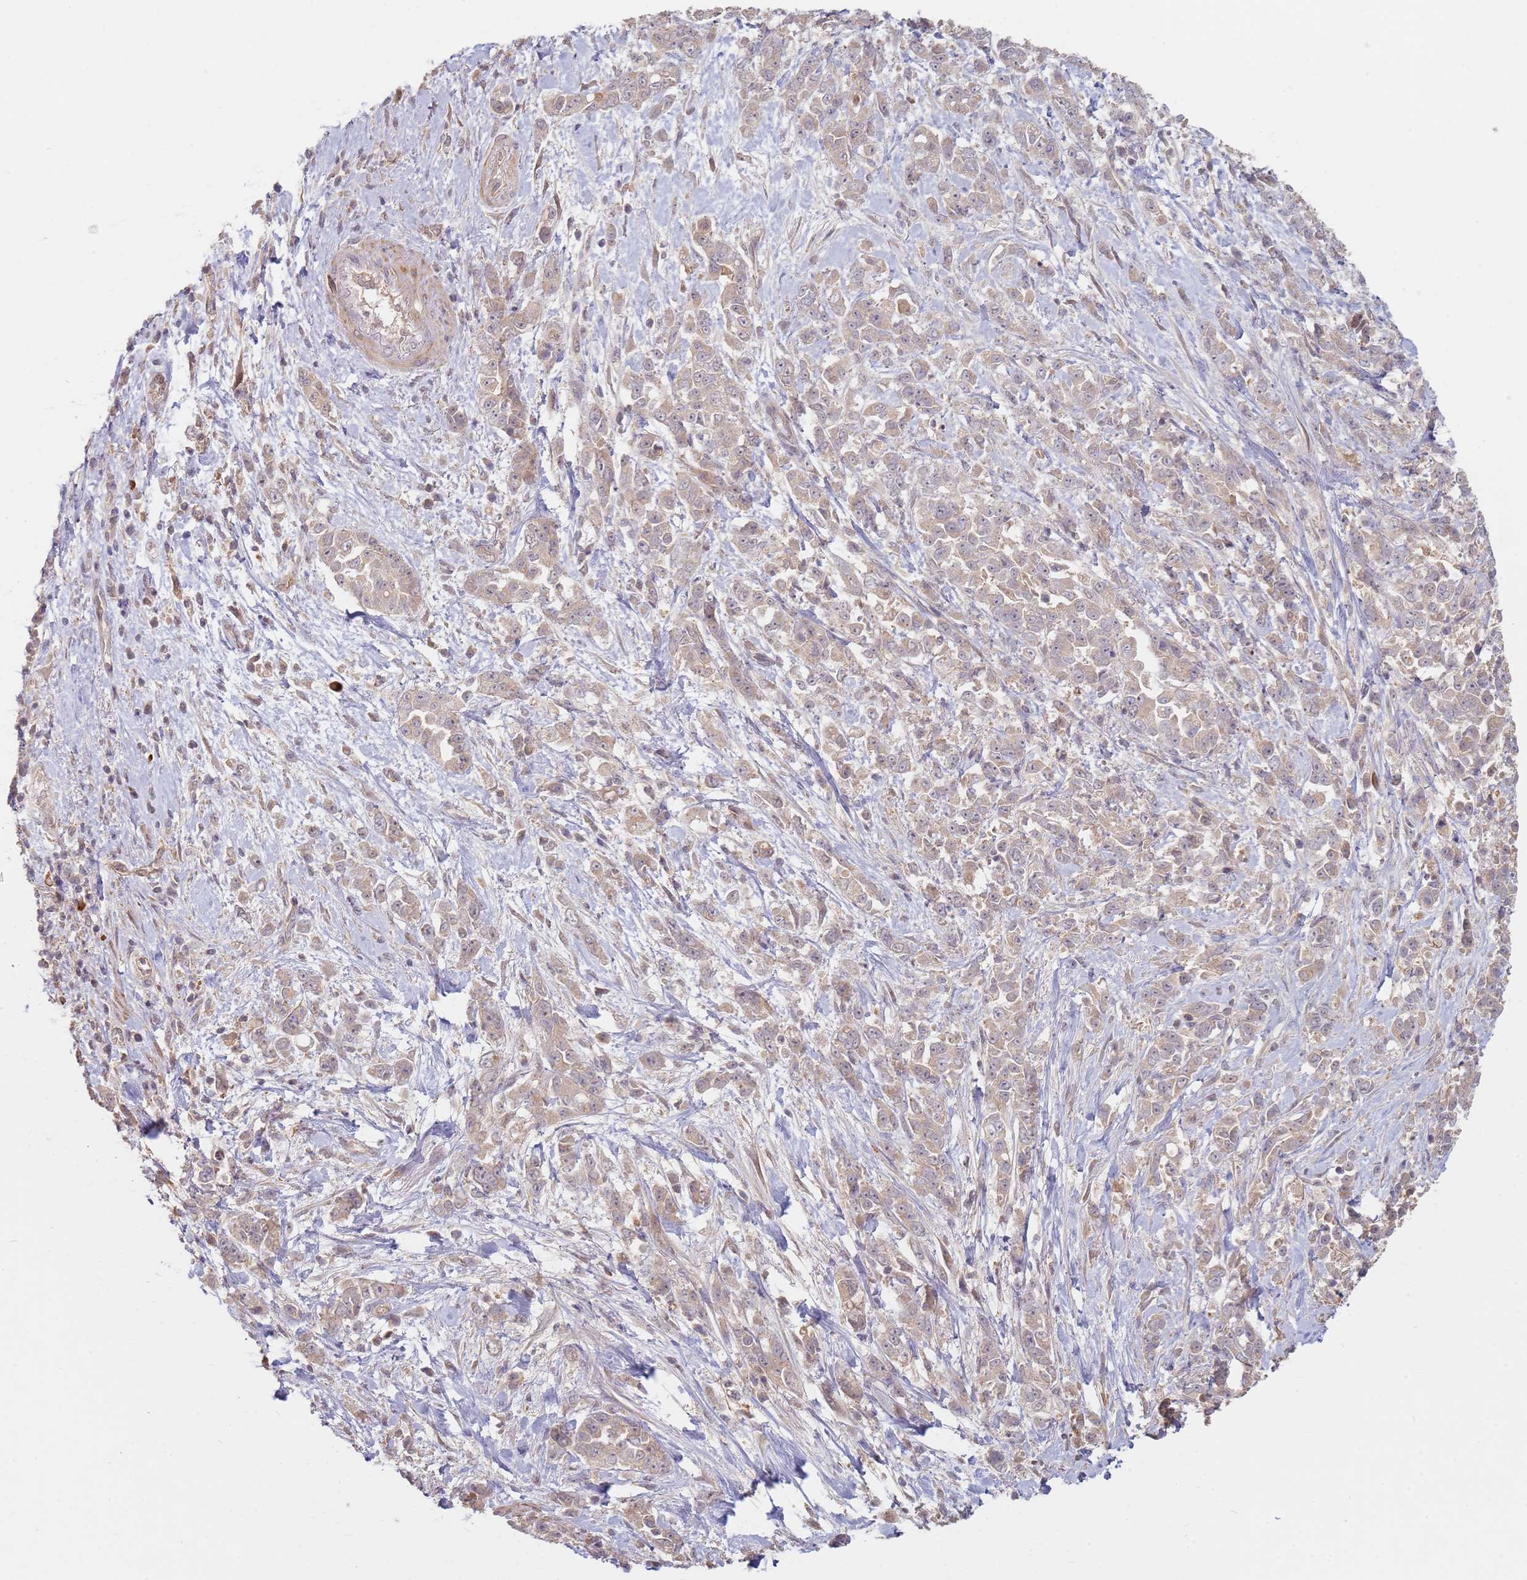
{"staining": {"intensity": "weak", "quantity": "25%-75%", "location": "cytoplasmic/membranous"}, "tissue": "pancreatic cancer", "cell_type": "Tumor cells", "image_type": "cancer", "snomed": [{"axis": "morphology", "description": "Normal tissue, NOS"}, {"axis": "morphology", "description": "Adenocarcinoma, NOS"}, {"axis": "topography", "description": "Pancreas"}], "caption": "A brown stain highlights weak cytoplasmic/membranous staining of a protein in pancreatic cancer (adenocarcinoma) tumor cells.", "gene": "MPEG1", "patient": {"sex": "female", "age": 64}}